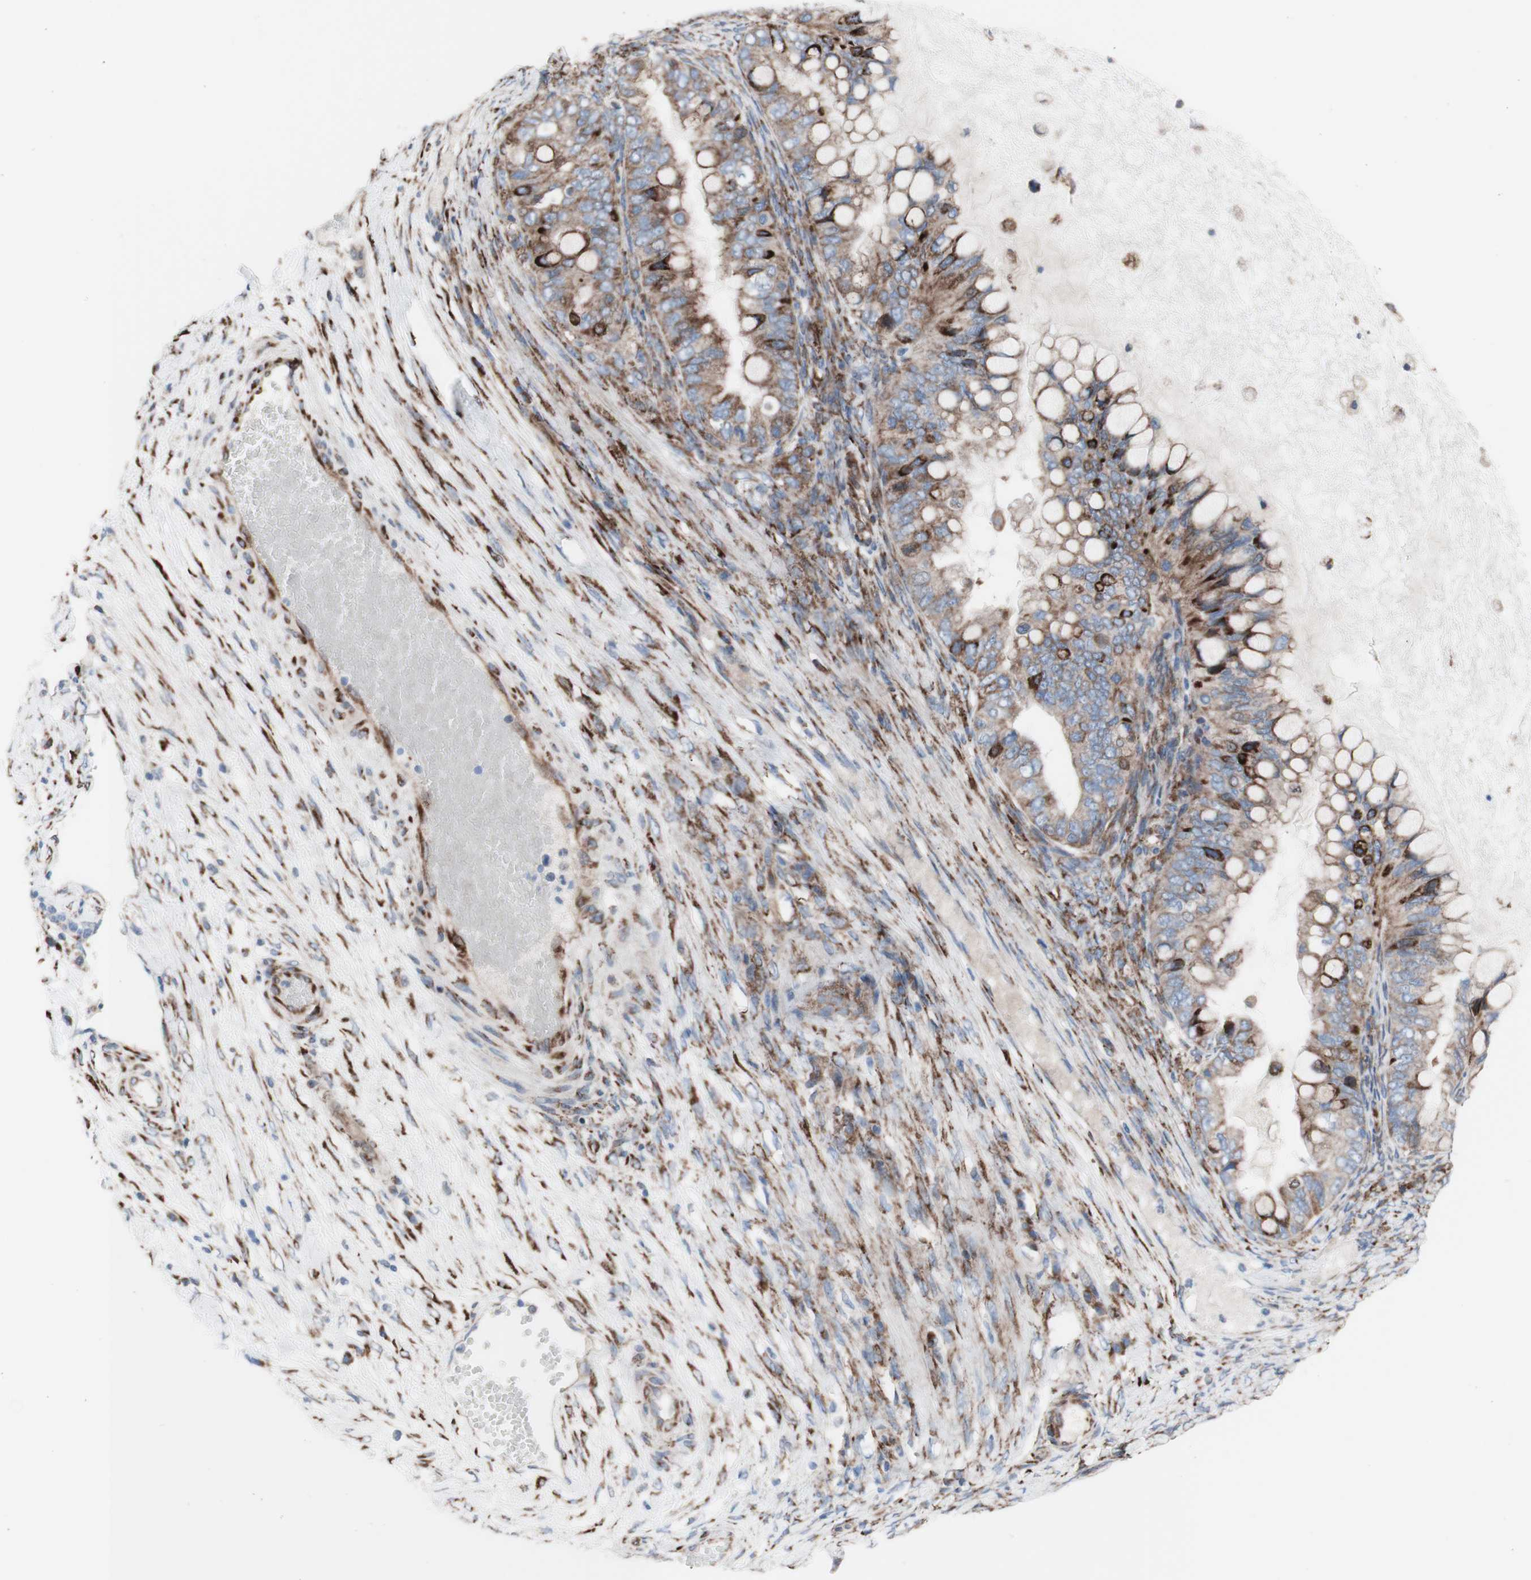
{"staining": {"intensity": "moderate", "quantity": ">75%", "location": "cytoplasmic/membranous"}, "tissue": "ovarian cancer", "cell_type": "Tumor cells", "image_type": "cancer", "snomed": [{"axis": "morphology", "description": "Cystadenocarcinoma, mucinous, NOS"}, {"axis": "topography", "description": "Ovary"}], "caption": "The image reveals immunohistochemical staining of ovarian mucinous cystadenocarcinoma. There is moderate cytoplasmic/membranous expression is identified in approximately >75% of tumor cells.", "gene": "AGPAT5", "patient": {"sex": "female", "age": 80}}